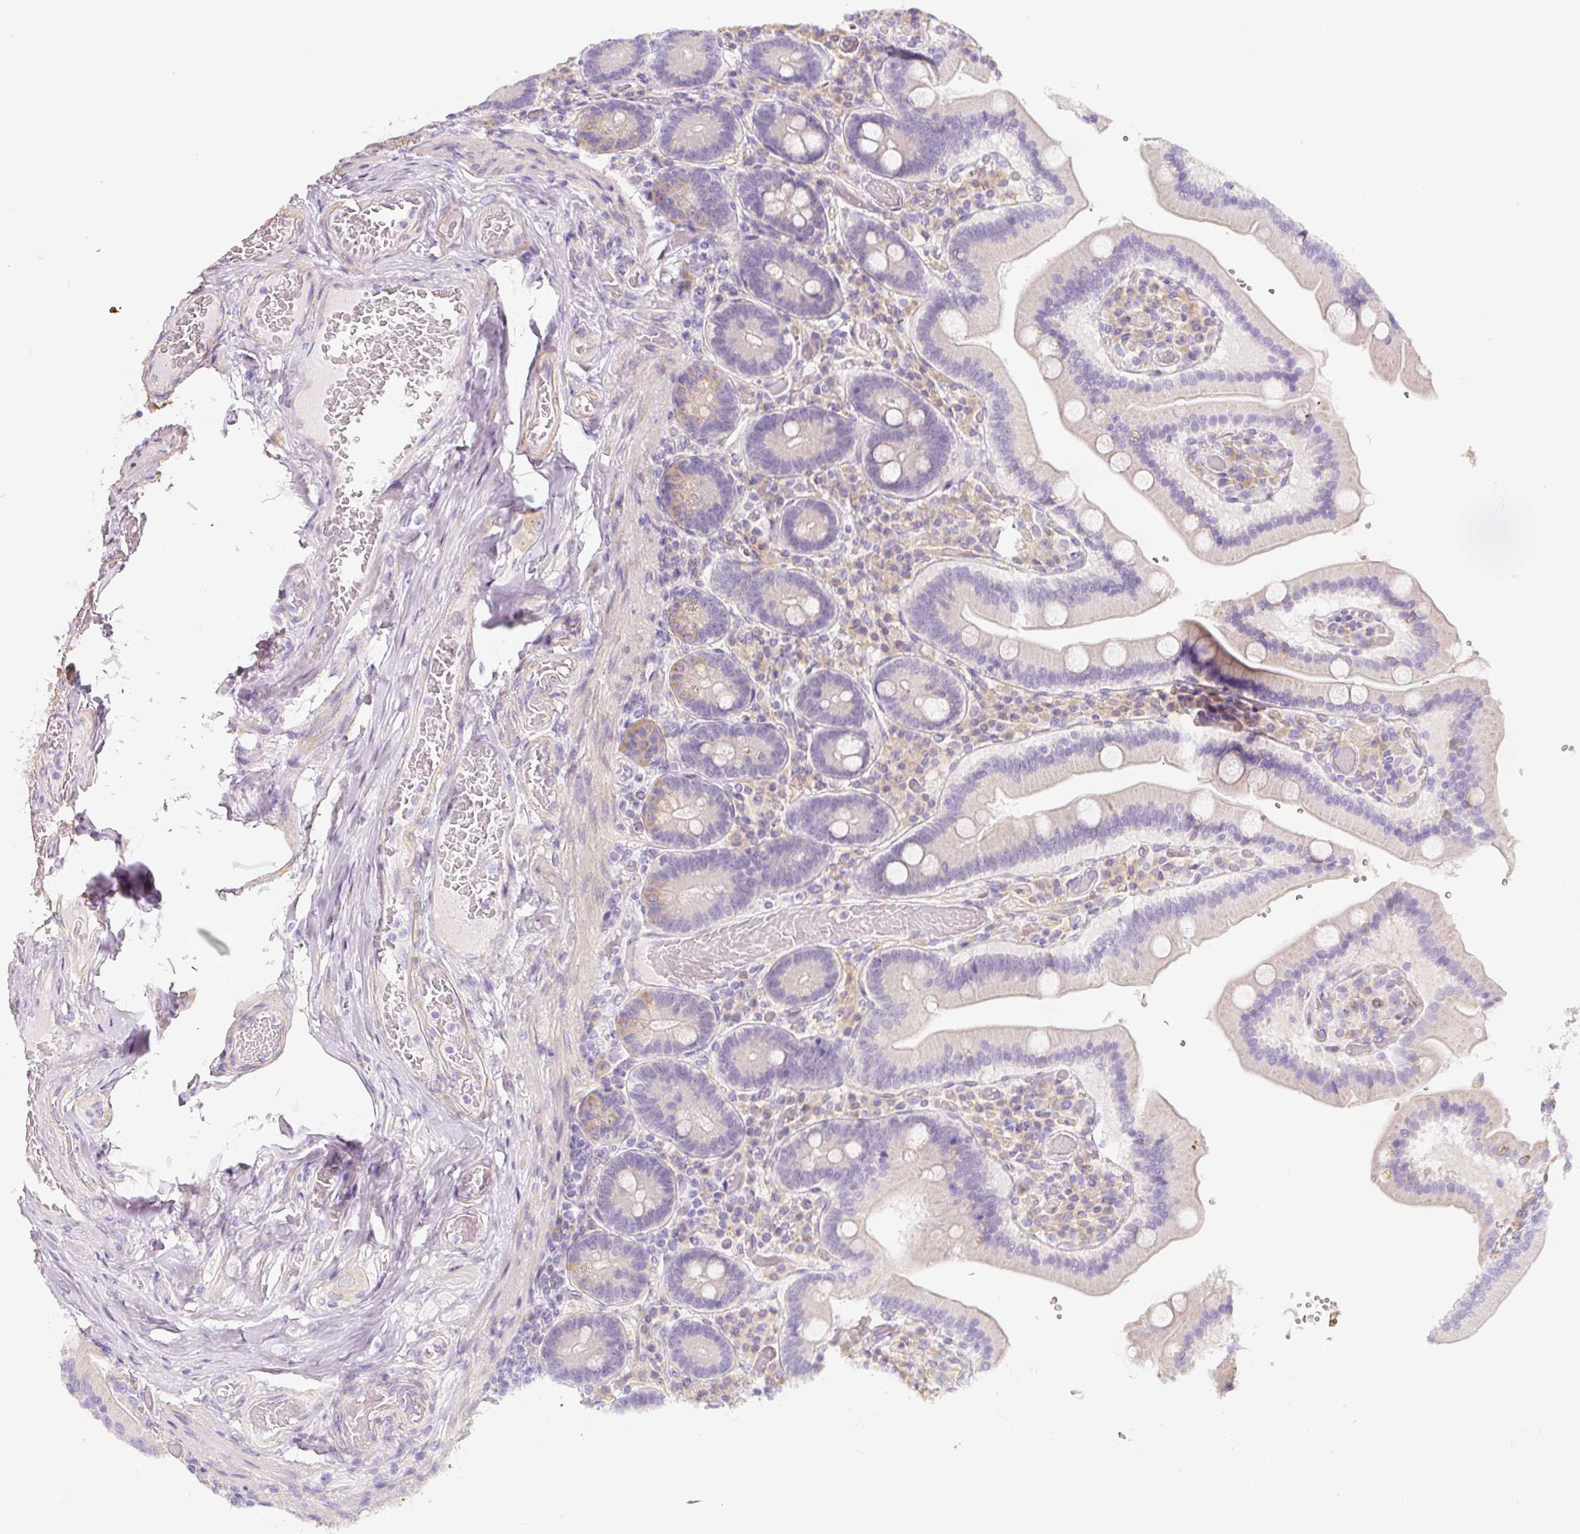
{"staining": {"intensity": "moderate", "quantity": "<25%", "location": "cytoplasmic/membranous"}, "tissue": "duodenum", "cell_type": "Glandular cells", "image_type": "normal", "snomed": [{"axis": "morphology", "description": "Normal tissue, NOS"}, {"axis": "topography", "description": "Duodenum"}], "caption": "An IHC photomicrograph of benign tissue is shown. Protein staining in brown highlights moderate cytoplasmic/membranous positivity in duodenum within glandular cells.", "gene": "PWWP3B", "patient": {"sex": "female", "age": 62}}